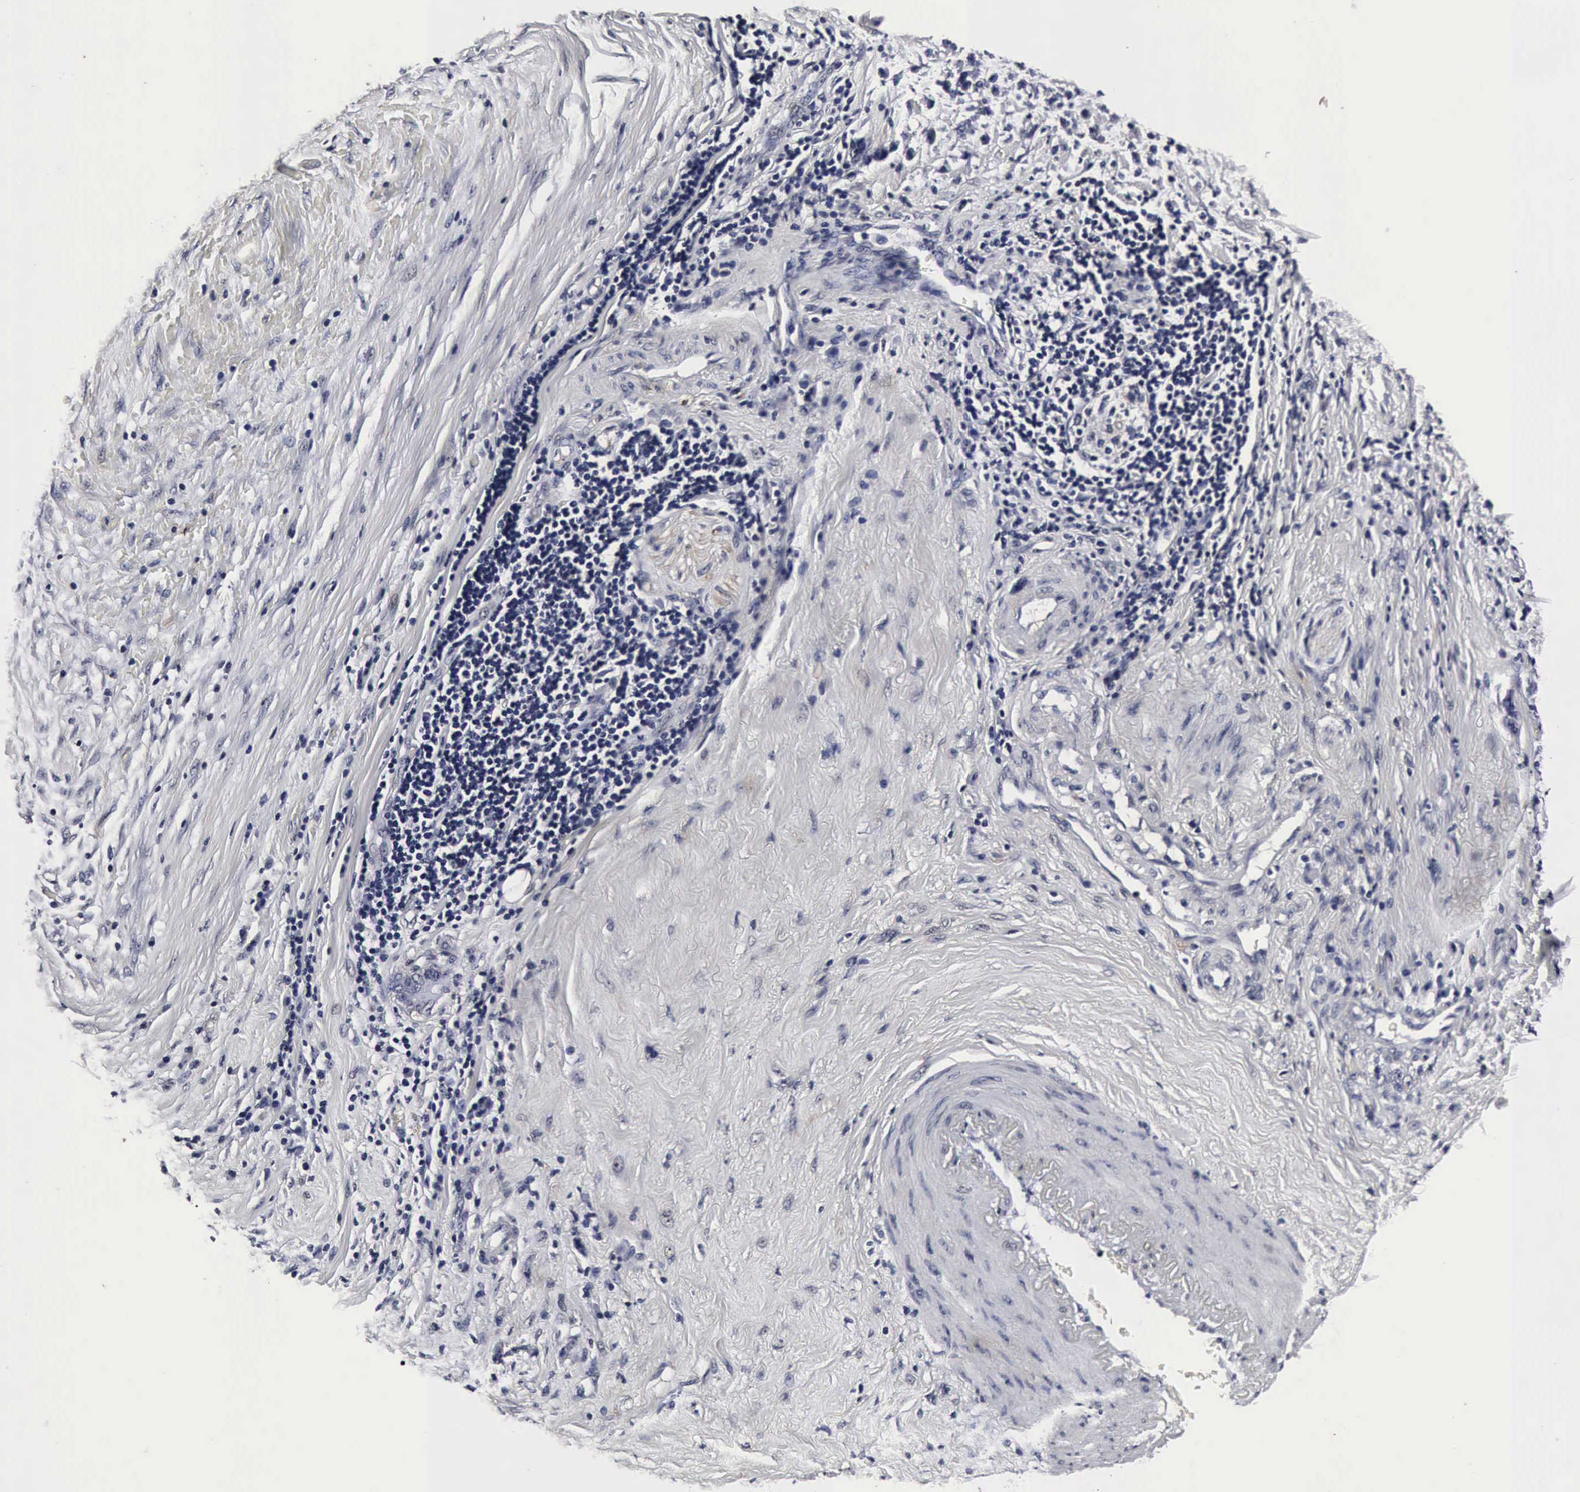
{"staining": {"intensity": "negative", "quantity": "none", "location": "none"}, "tissue": "stomach cancer", "cell_type": "Tumor cells", "image_type": "cancer", "snomed": [{"axis": "morphology", "description": "Adenocarcinoma, NOS"}, {"axis": "topography", "description": "Stomach, lower"}], "caption": "Tumor cells show no significant positivity in stomach cancer (adenocarcinoma).", "gene": "UBC", "patient": {"sex": "male", "age": 88}}